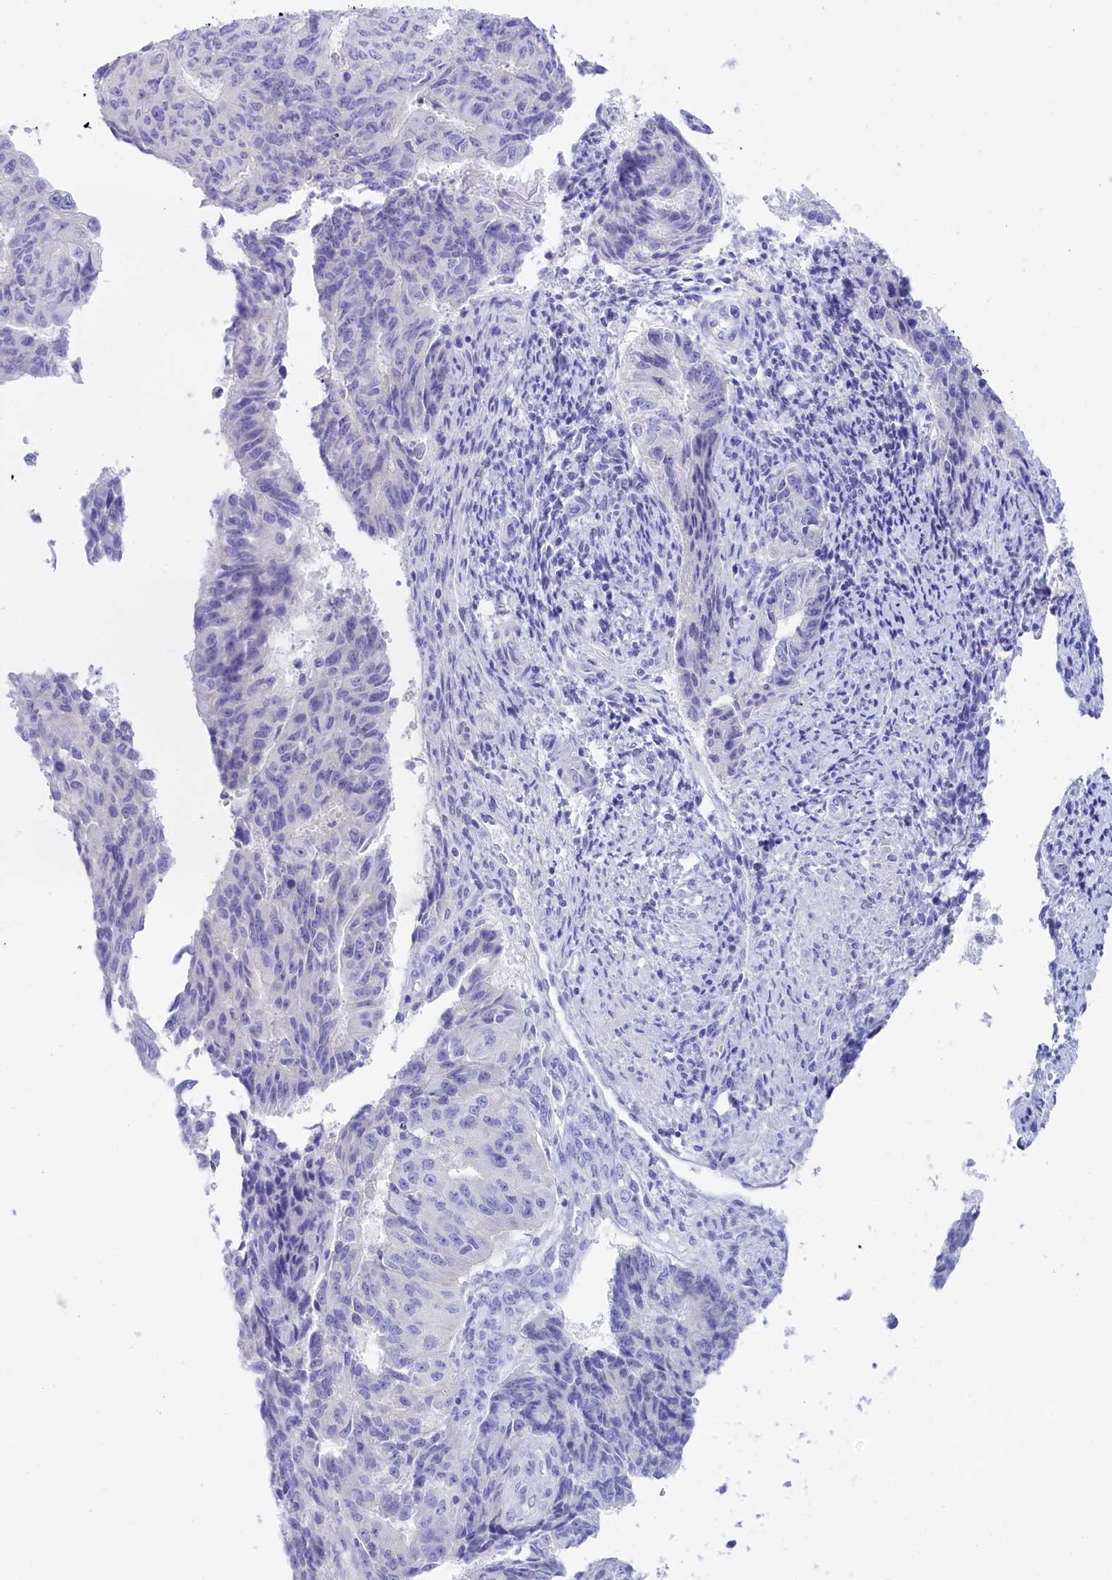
{"staining": {"intensity": "negative", "quantity": "none", "location": "none"}, "tissue": "endometrial cancer", "cell_type": "Tumor cells", "image_type": "cancer", "snomed": [{"axis": "morphology", "description": "Adenocarcinoma, NOS"}, {"axis": "topography", "description": "Endometrium"}], "caption": "Protein analysis of endometrial cancer (adenocarcinoma) exhibits no significant staining in tumor cells.", "gene": "TRIM10", "patient": {"sex": "female", "age": 32}}